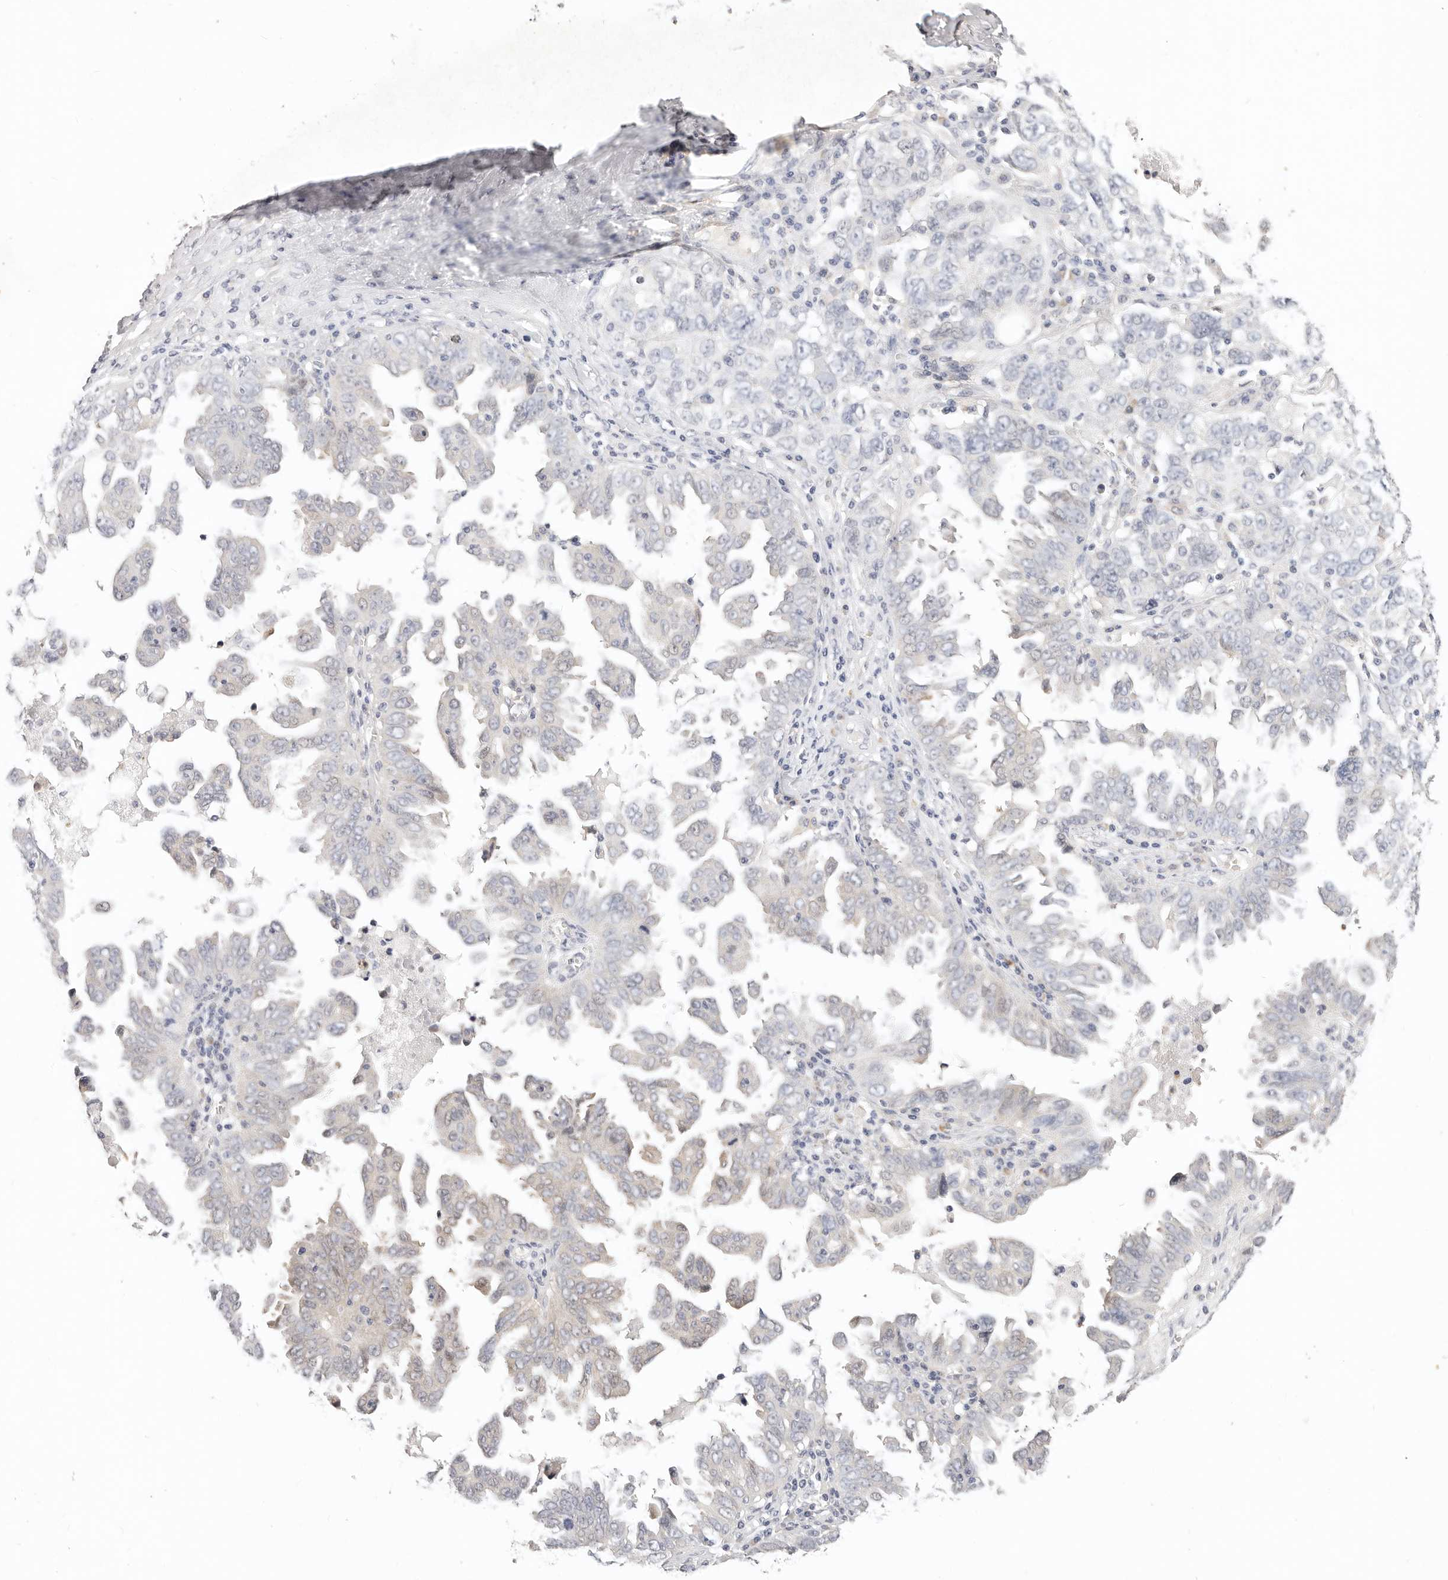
{"staining": {"intensity": "negative", "quantity": "none", "location": "none"}, "tissue": "ovarian cancer", "cell_type": "Tumor cells", "image_type": "cancer", "snomed": [{"axis": "morphology", "description": "Carcinoma, endometroid"}, {"axis": "topography", "description": "Ovary"}], "caption": "Human ovarian cancer (endometroid carcinoma) stained for a protein using immunohistochemistry (IHC) displays no expression in tumor cells.", "gene": "GGPS1", "patient": {"sex": "female", "age": 62}}